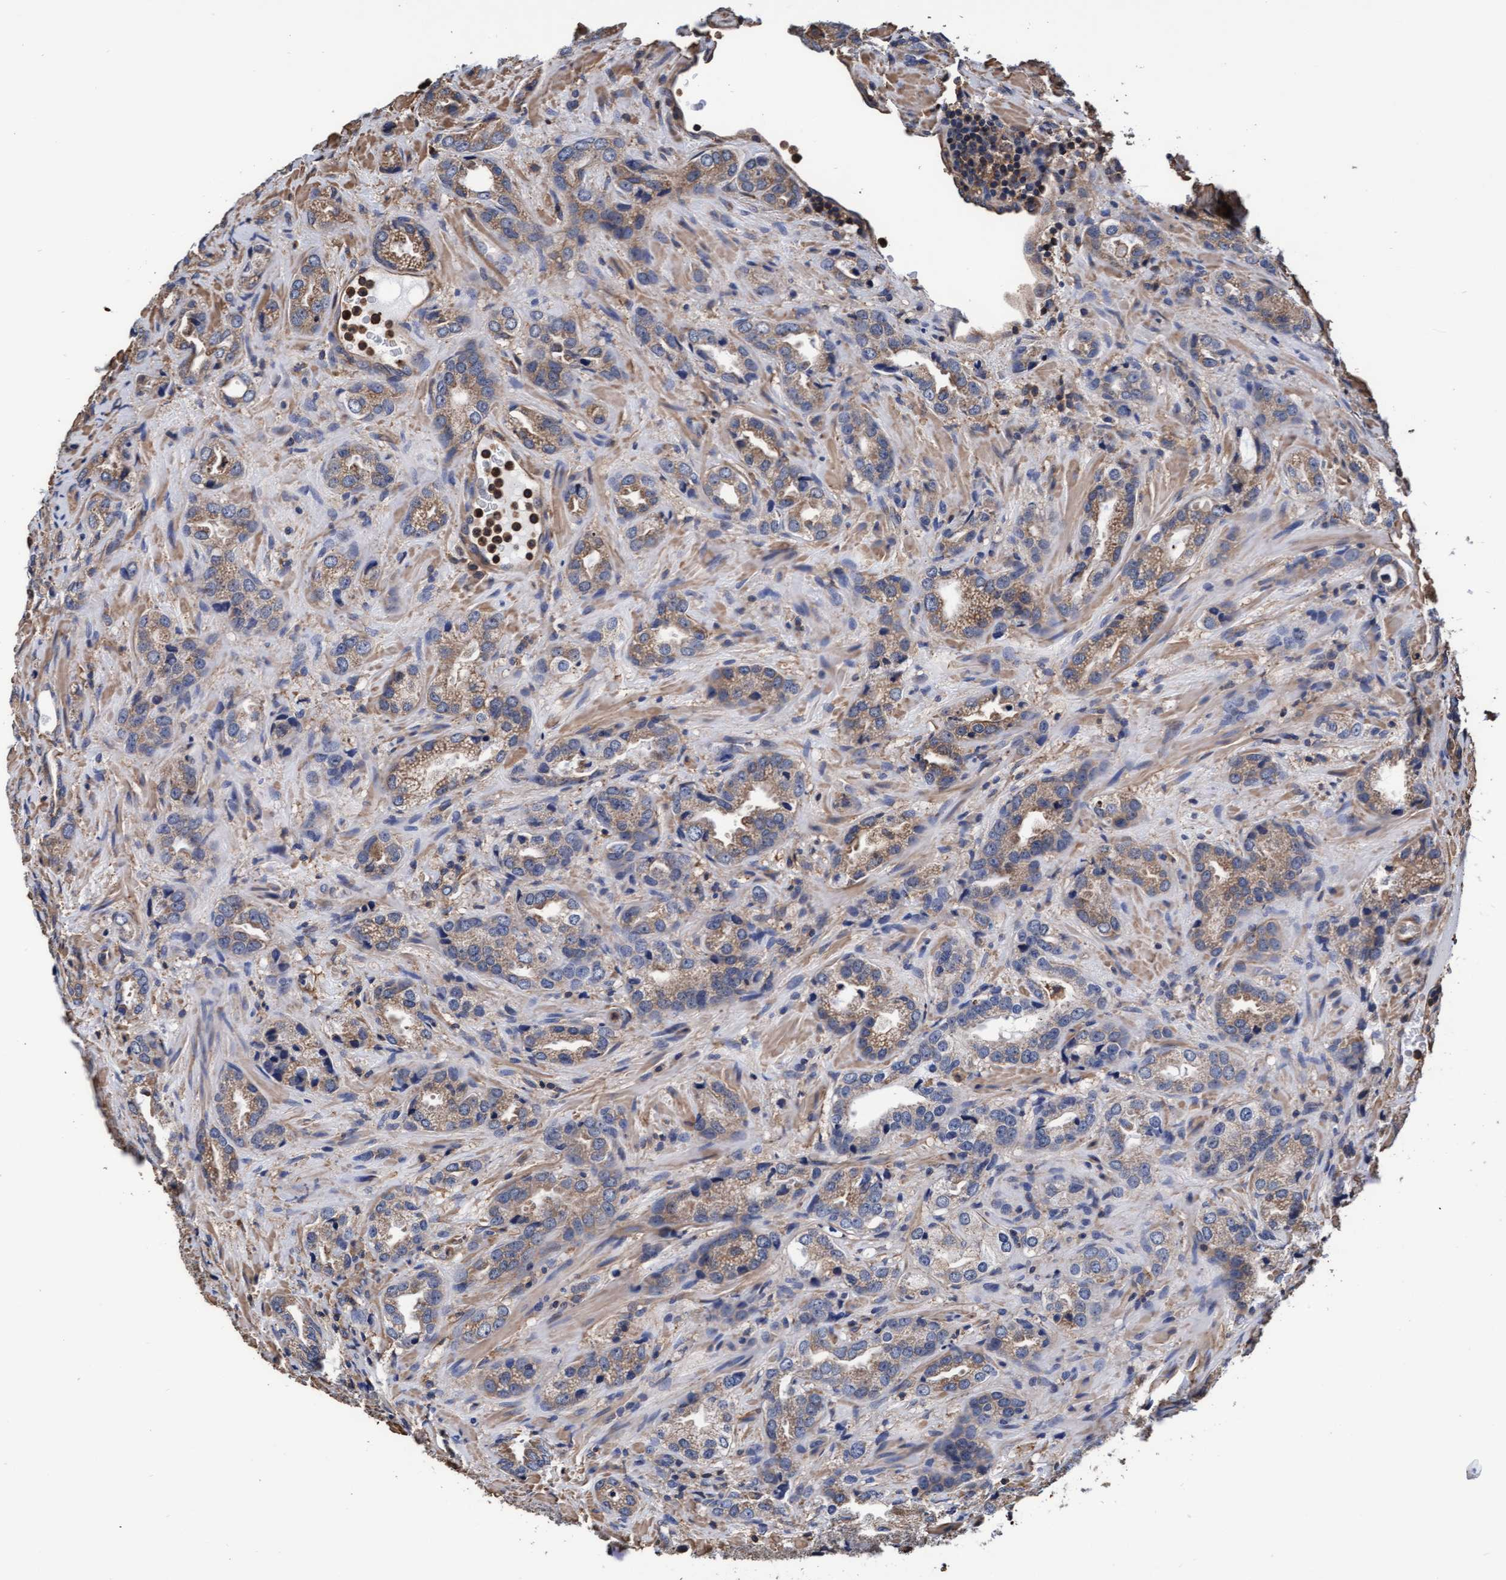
{"staining": {"intensity": "weak", "quantity": ">75%", "location": "cytoplasmic/membranous"}, "tissue": "prostate cancer", "cell_type": "Tumor cells", "image_type": "cancer", "snomed": [{"axis": "morphology", "description": "Adenocarcinoma, High grade"}, {"axis": "topography", "description": "Prostate"}], "caption": "Weak cytoplasmic/membranous staining for a protein is appreciated in approximately >75% of tumor cells of high-grade adenocarcinoma (prostate) using IHC.", "gene": "GRHPR", "patient": {"sex": "male", "age": 63}}